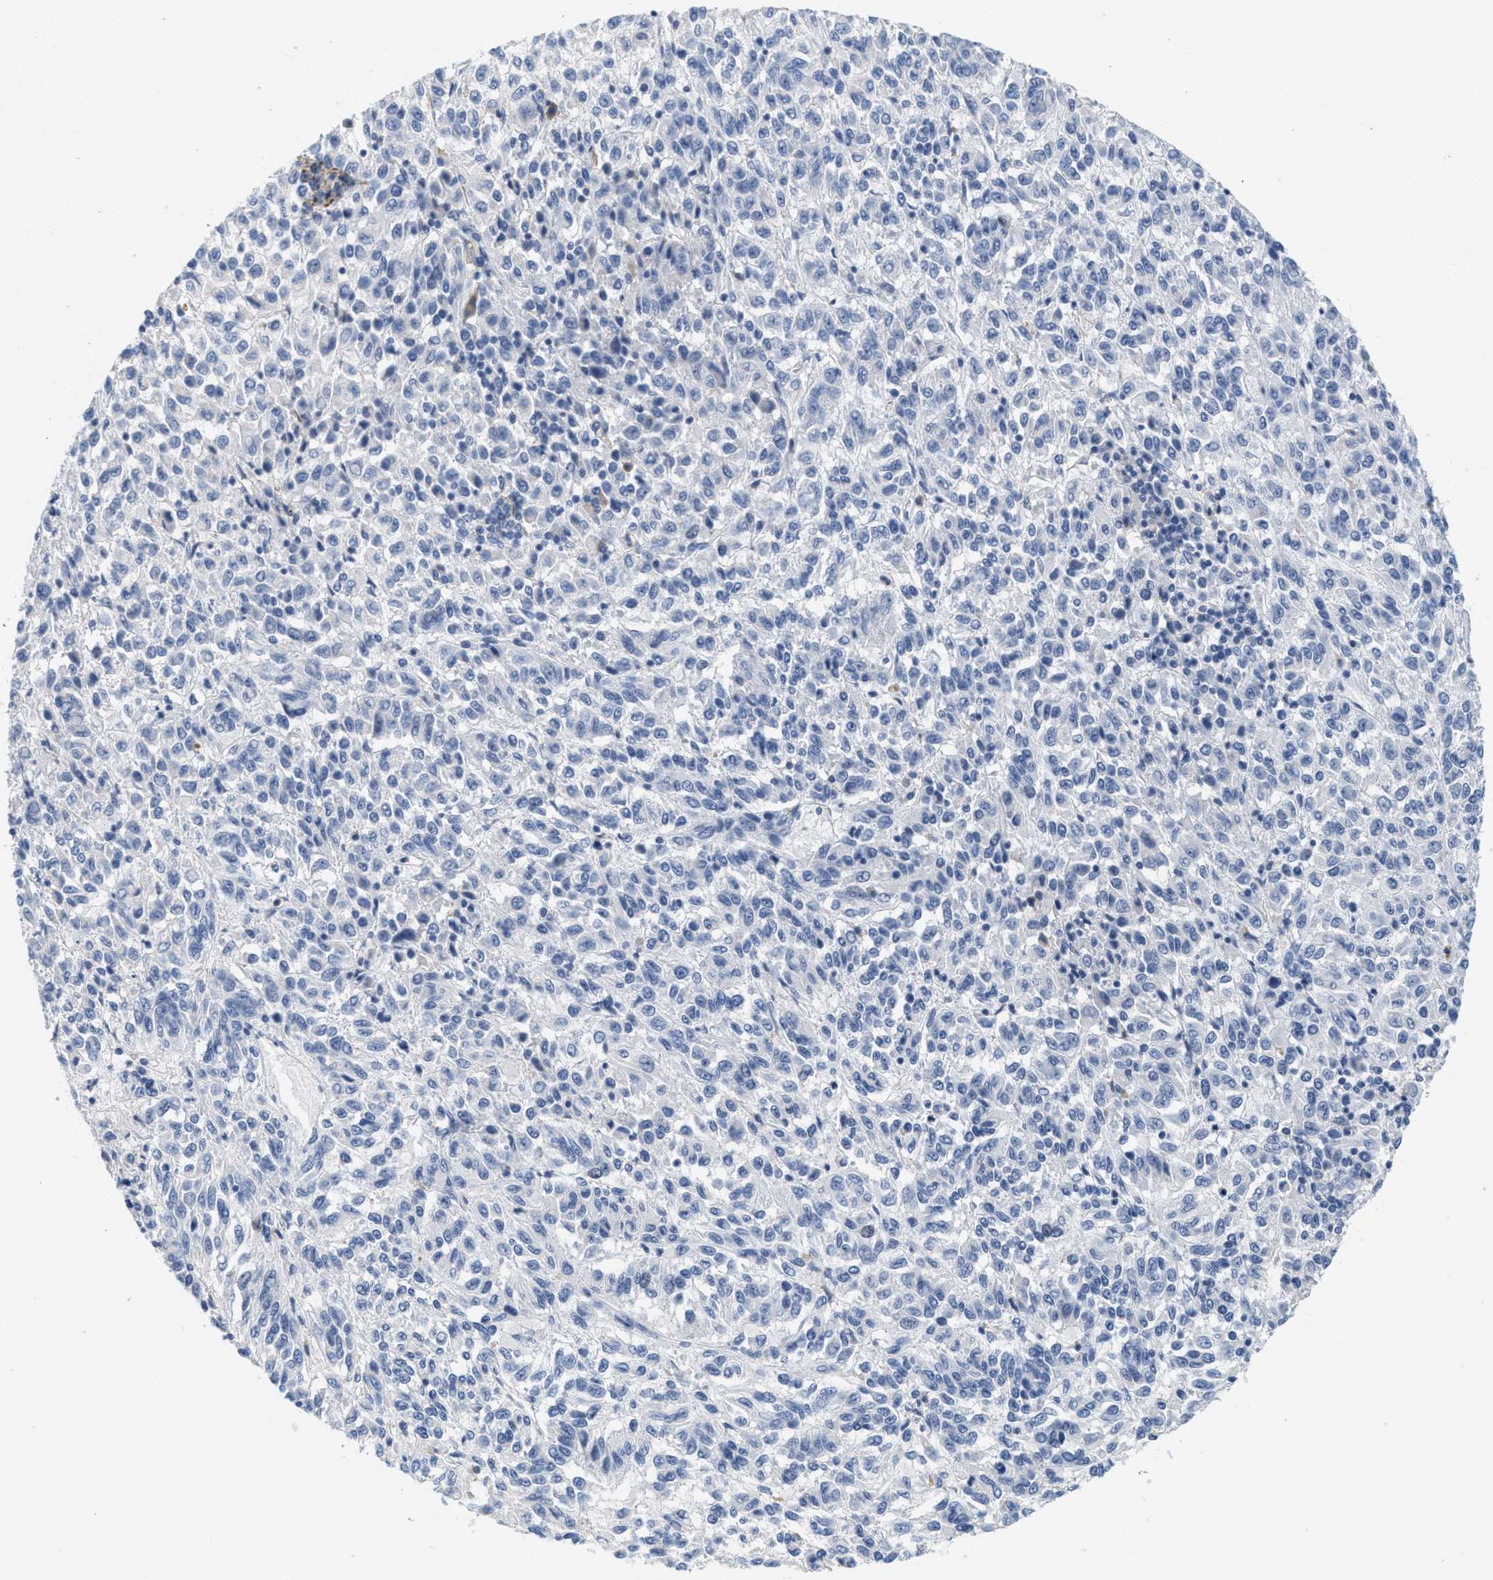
{"staining": {"intensity": "negative", "quantity": "none", "location": "none"}, "tissue": "melanoma", "cell_type": "Tumor cells", "image_type": "cancer", "snomed": [{"axis": "morphology", "description": "Malignant melanoma, Metastatic site"}, {"axis": "topography", "description": "Lung"}], "caption": "DAB (3,3'-diaminobenzidine) immunohistochemical staining of human malignant melanoma (metastatic site) reveals no significant staining in tumor cells.", "gene": "ABCB11", "patient": {"sex": "male", "age": 64}}